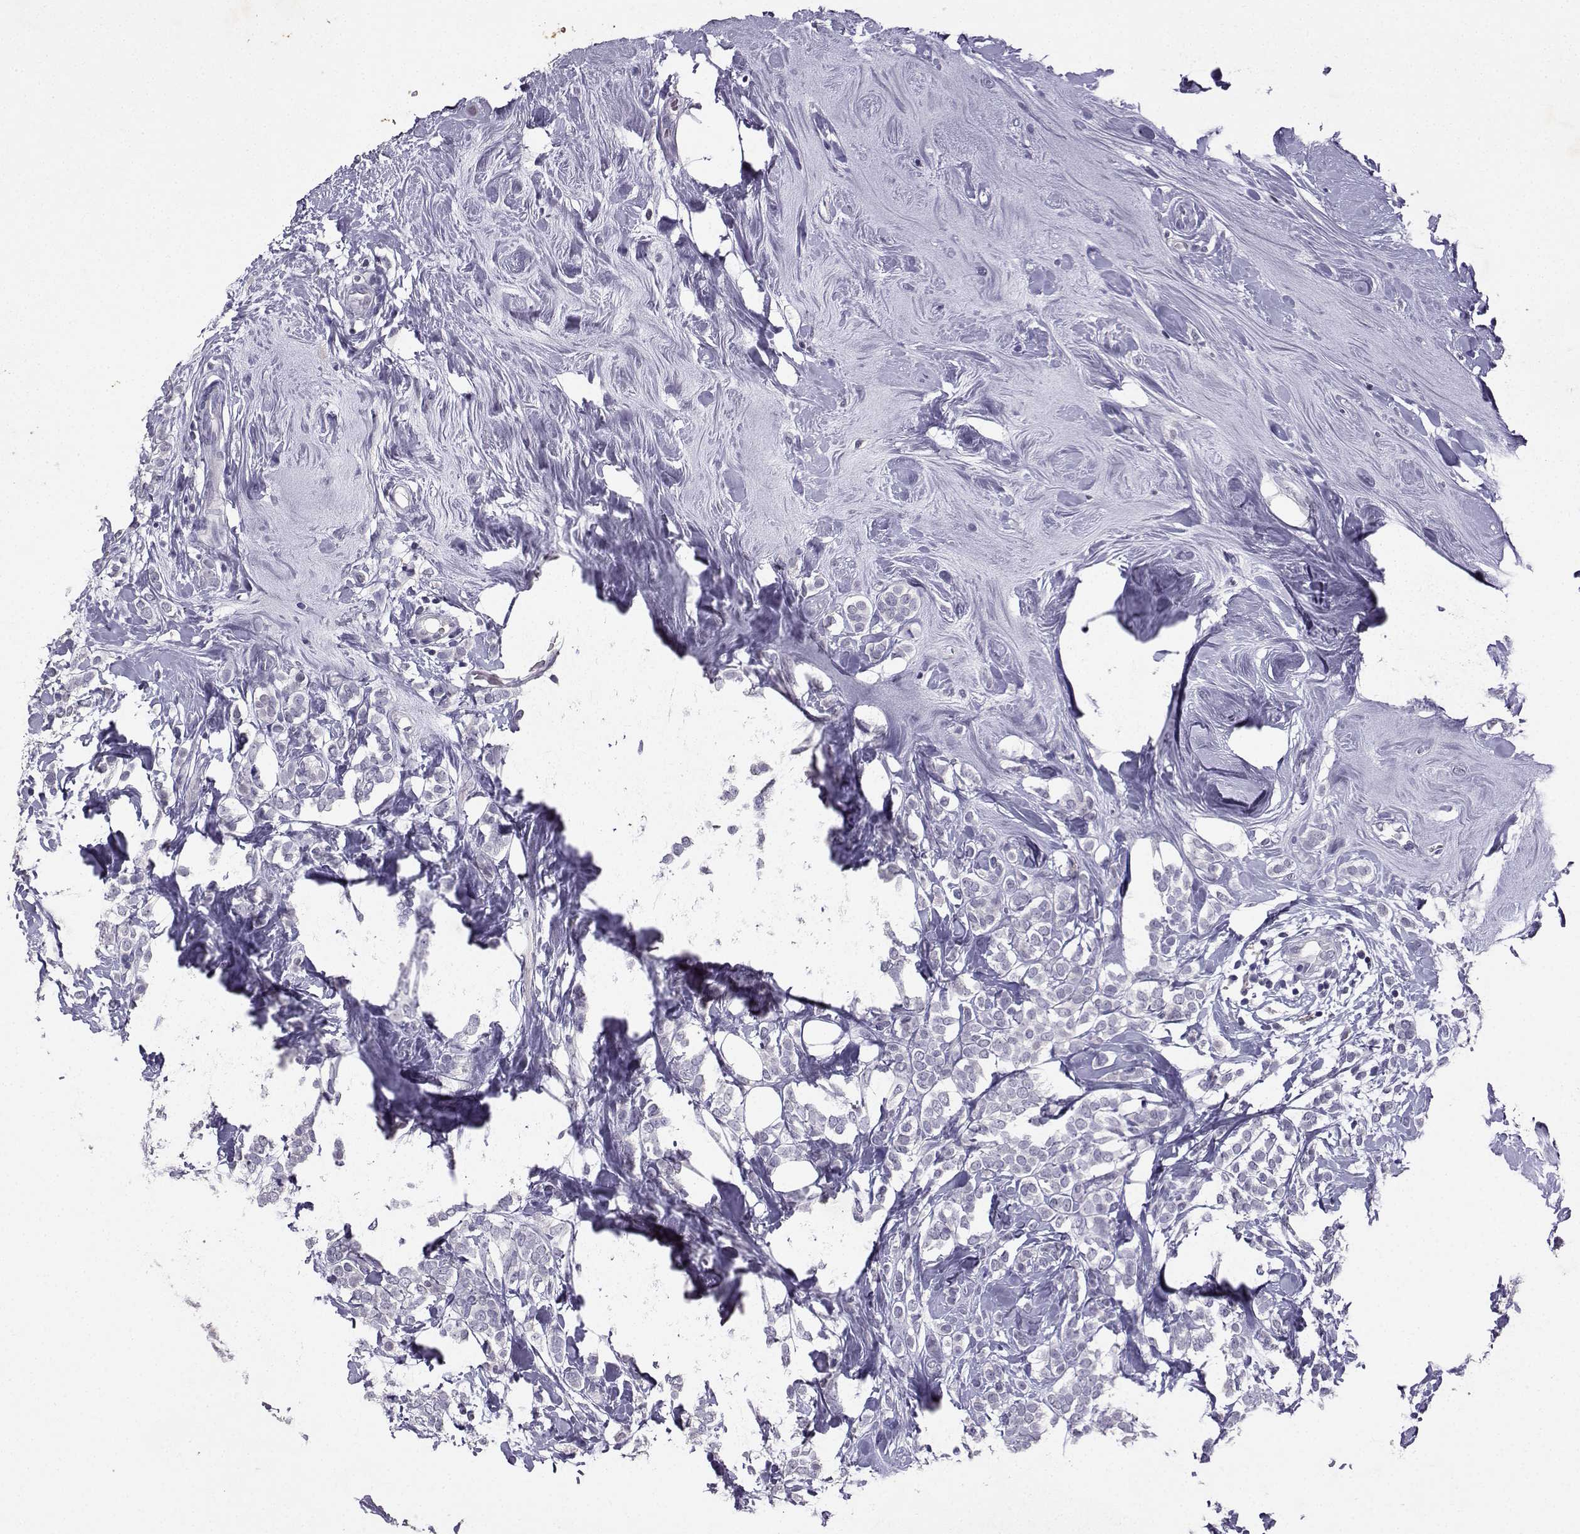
{"staining": {"intensity": "negative", "quantity": "none", "location": "none"}, "tissue": "breast cancer", "cell_type": "Tumor cells", "image_type": "cancer", "snomed": [{"axis": "morphology", "description": "Lobular carcinoma"}, {"axis": "topography", "description": "Breast"}], "caption": "Protein analysis of breast cancer shows no significant expression in tumor cells.", "gene": "TBR1", "patient": {"sex": "female", "age": 49}}